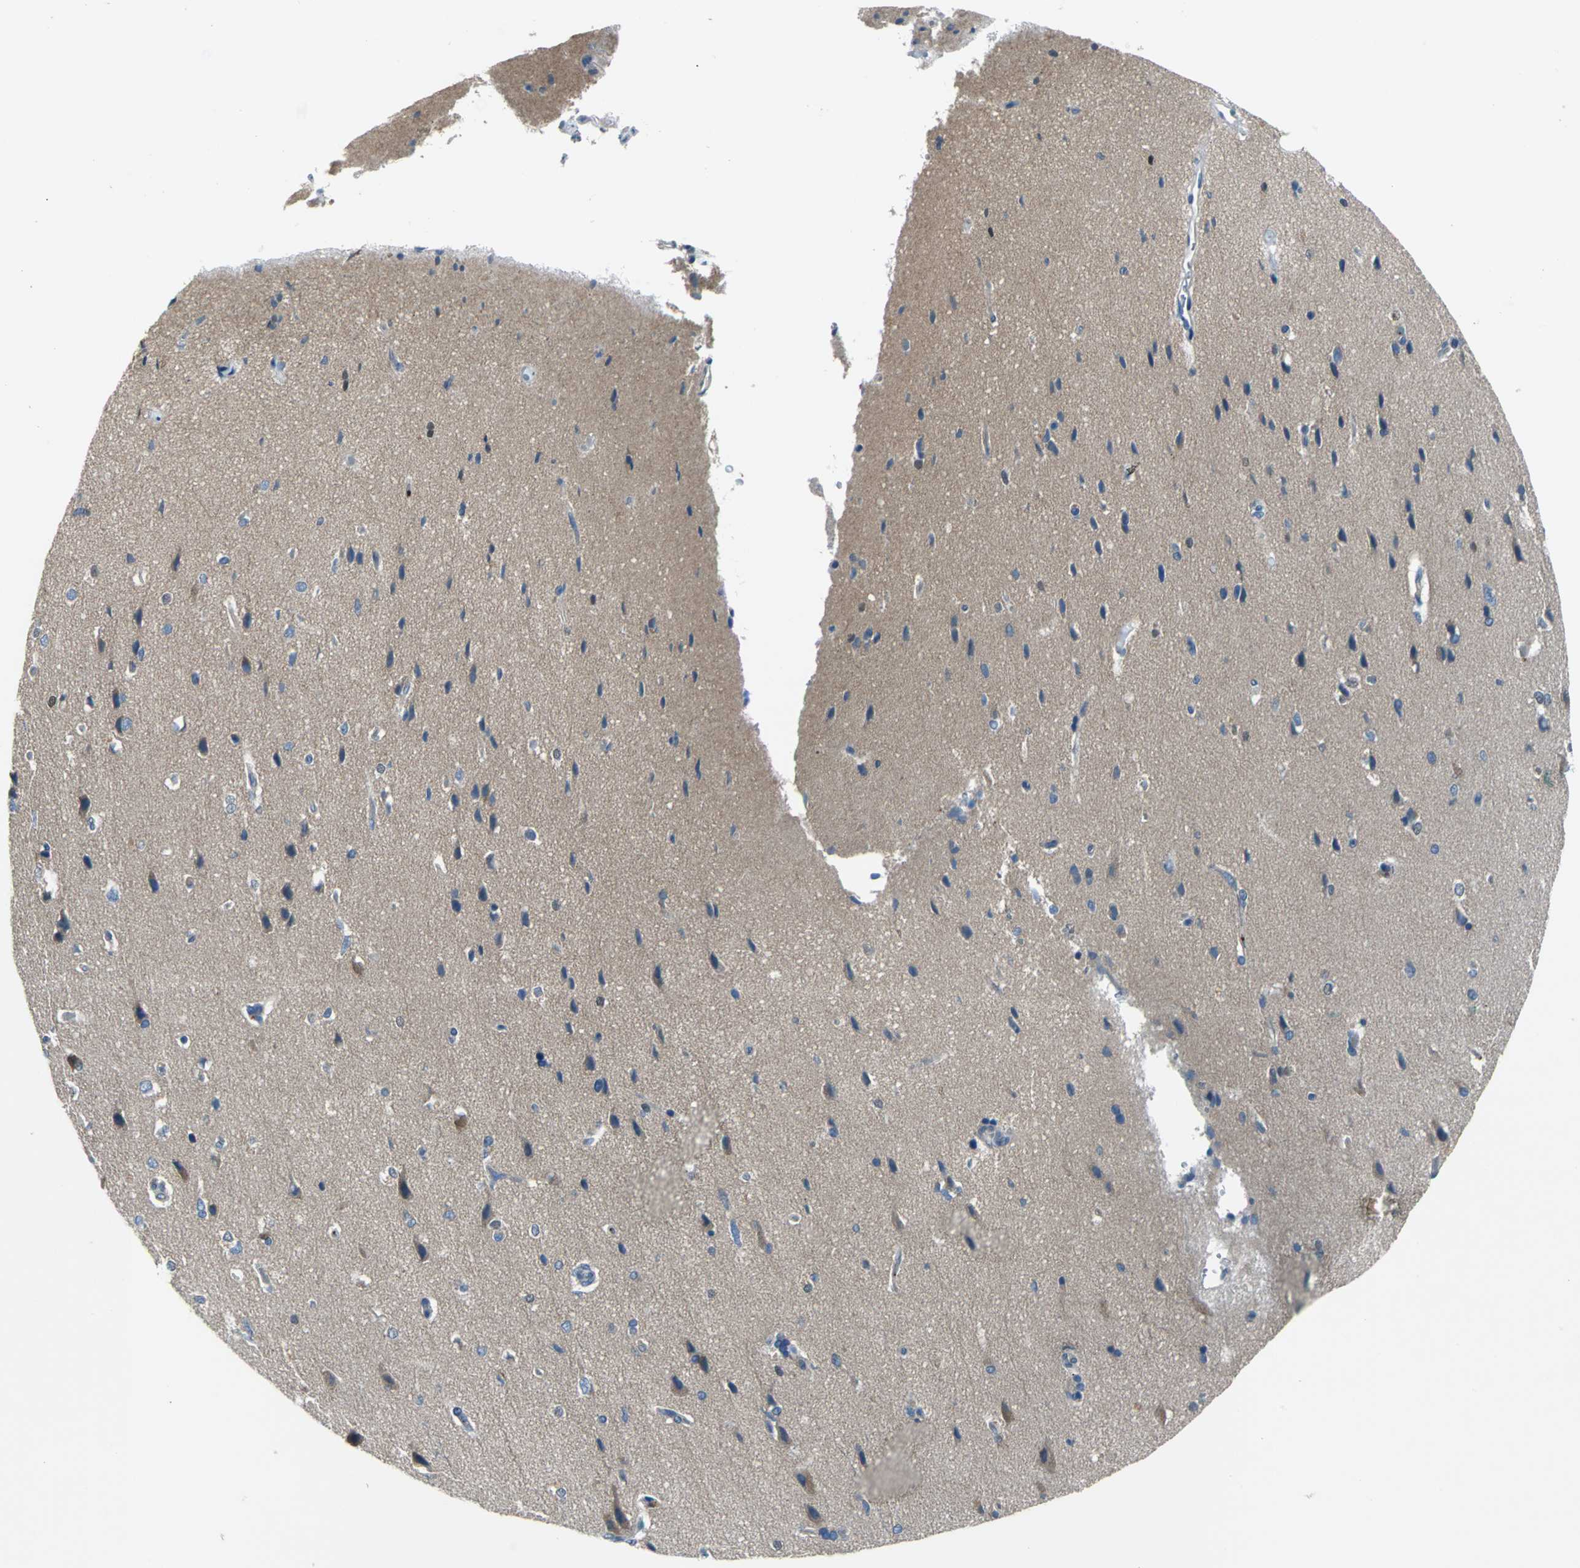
{"staining": {"intensity": "moderate", "quantity": "<25%", "location": "cytoplasmic/membranous"}, "tissue": "cerebral cortex", "cell_type": "Endothelial cells", "image_type": "normal", "snomed": [{"axis": "morphology", "description": "Normal tissue, NOS"}, {"axis": "topography", "description": "Cerebral cortex"}], "caption": "This micrograph demonstrates immunohistochemistry staining of benign human cerebral cortex, with low moderate cytoplasmic/membranous staining in about <25% of endothelial cells.", "gene": "SELP", "patient": {"sex": "male", "age": 62}}